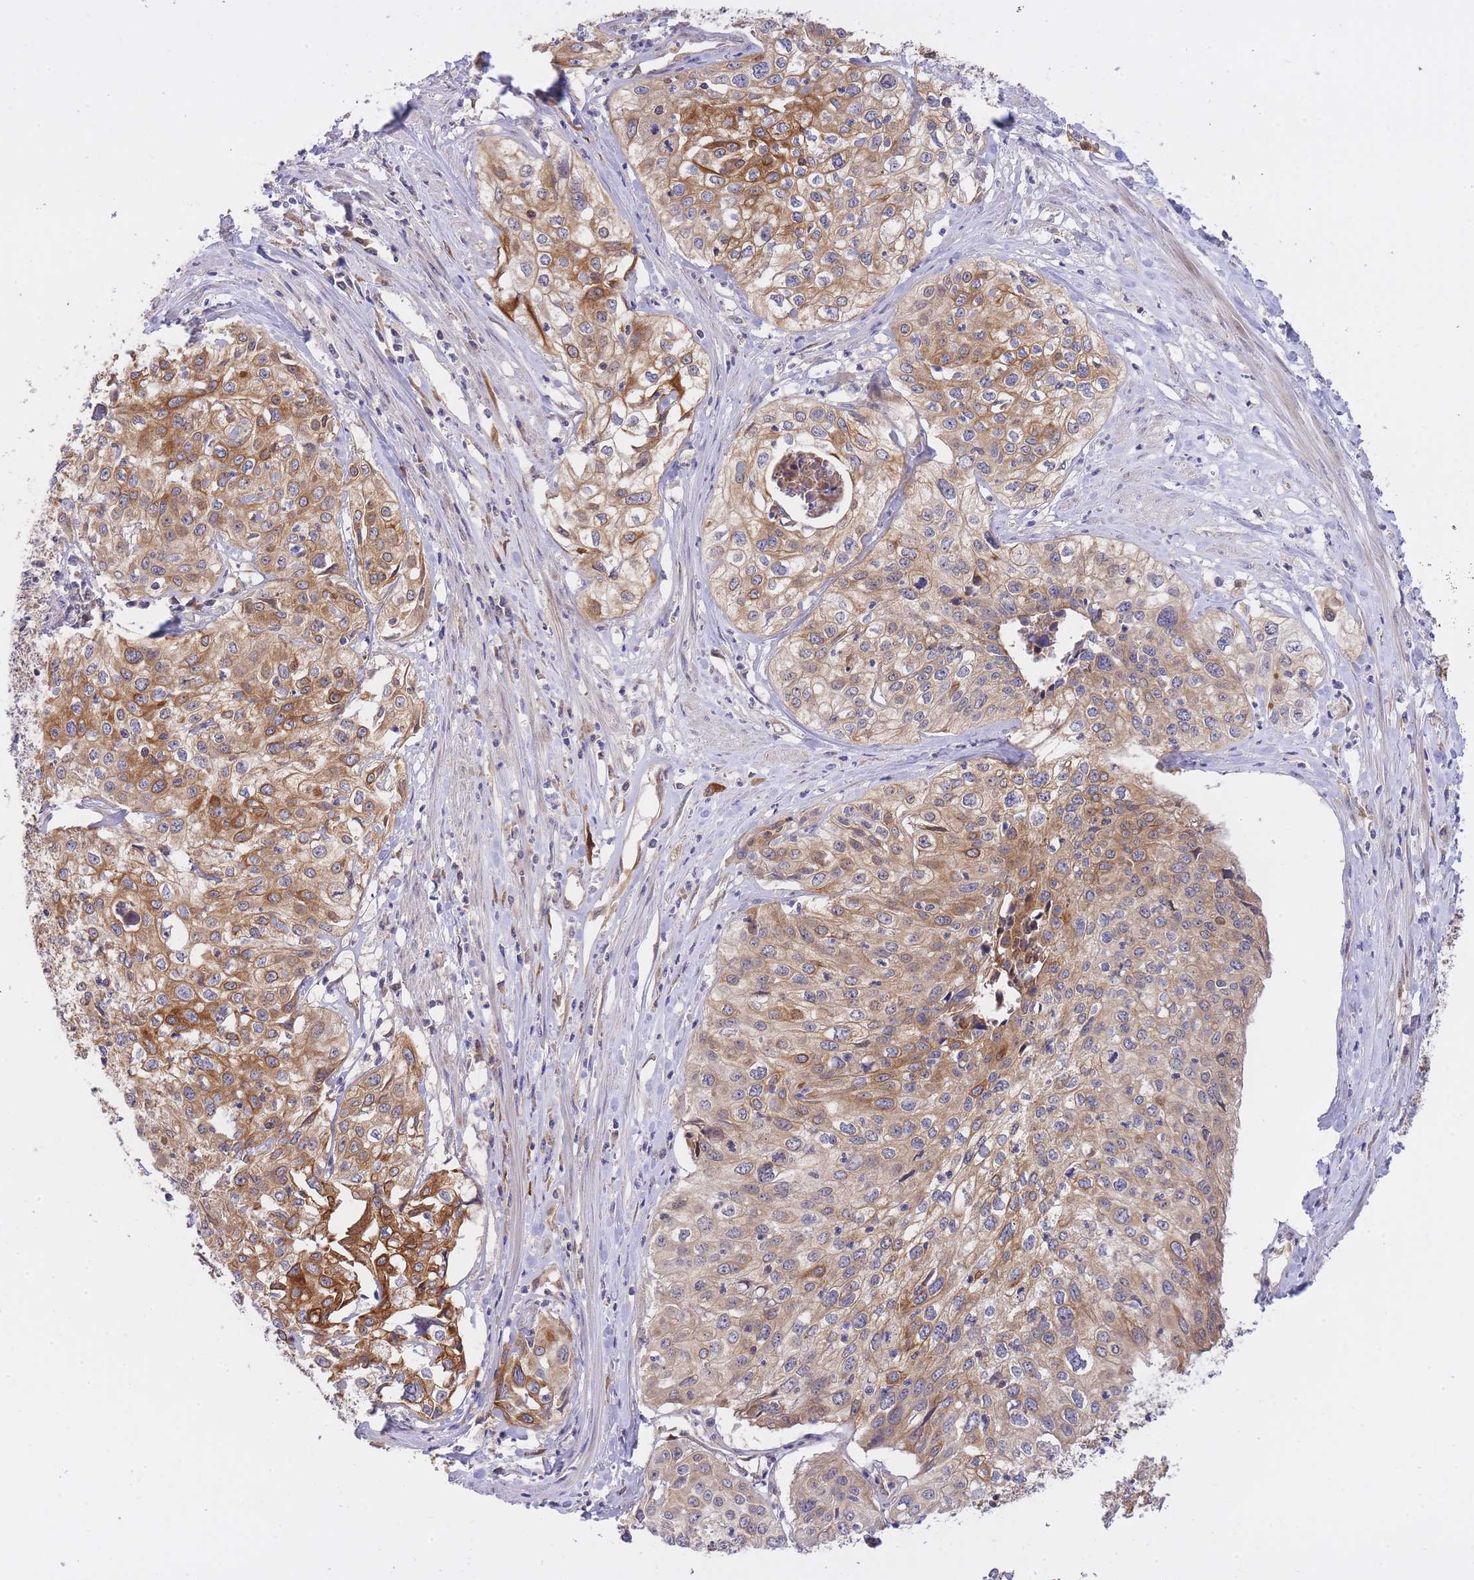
{"staining": {"intensity": "moderate", "quantity": ">75%", "location": "cytoplasmic/membranous"}, "tissue": "cervical cancer", "cell_type": "Tumor cells", "image_type": "cancer", "snomed": [{"axis": "morphology", "description": "Squamous cell carcinoma, NOS"}, {"axis": "topography", "description": "Cervix"}], "caption": "Tumor cells demonstrate moderate cytoplasmic/membranous expression in approximately >75% of cells in squamous cell carcinoma (cervical).", "gene": "EIF2B2", "patient": {"sex": "female", "age": 31}}